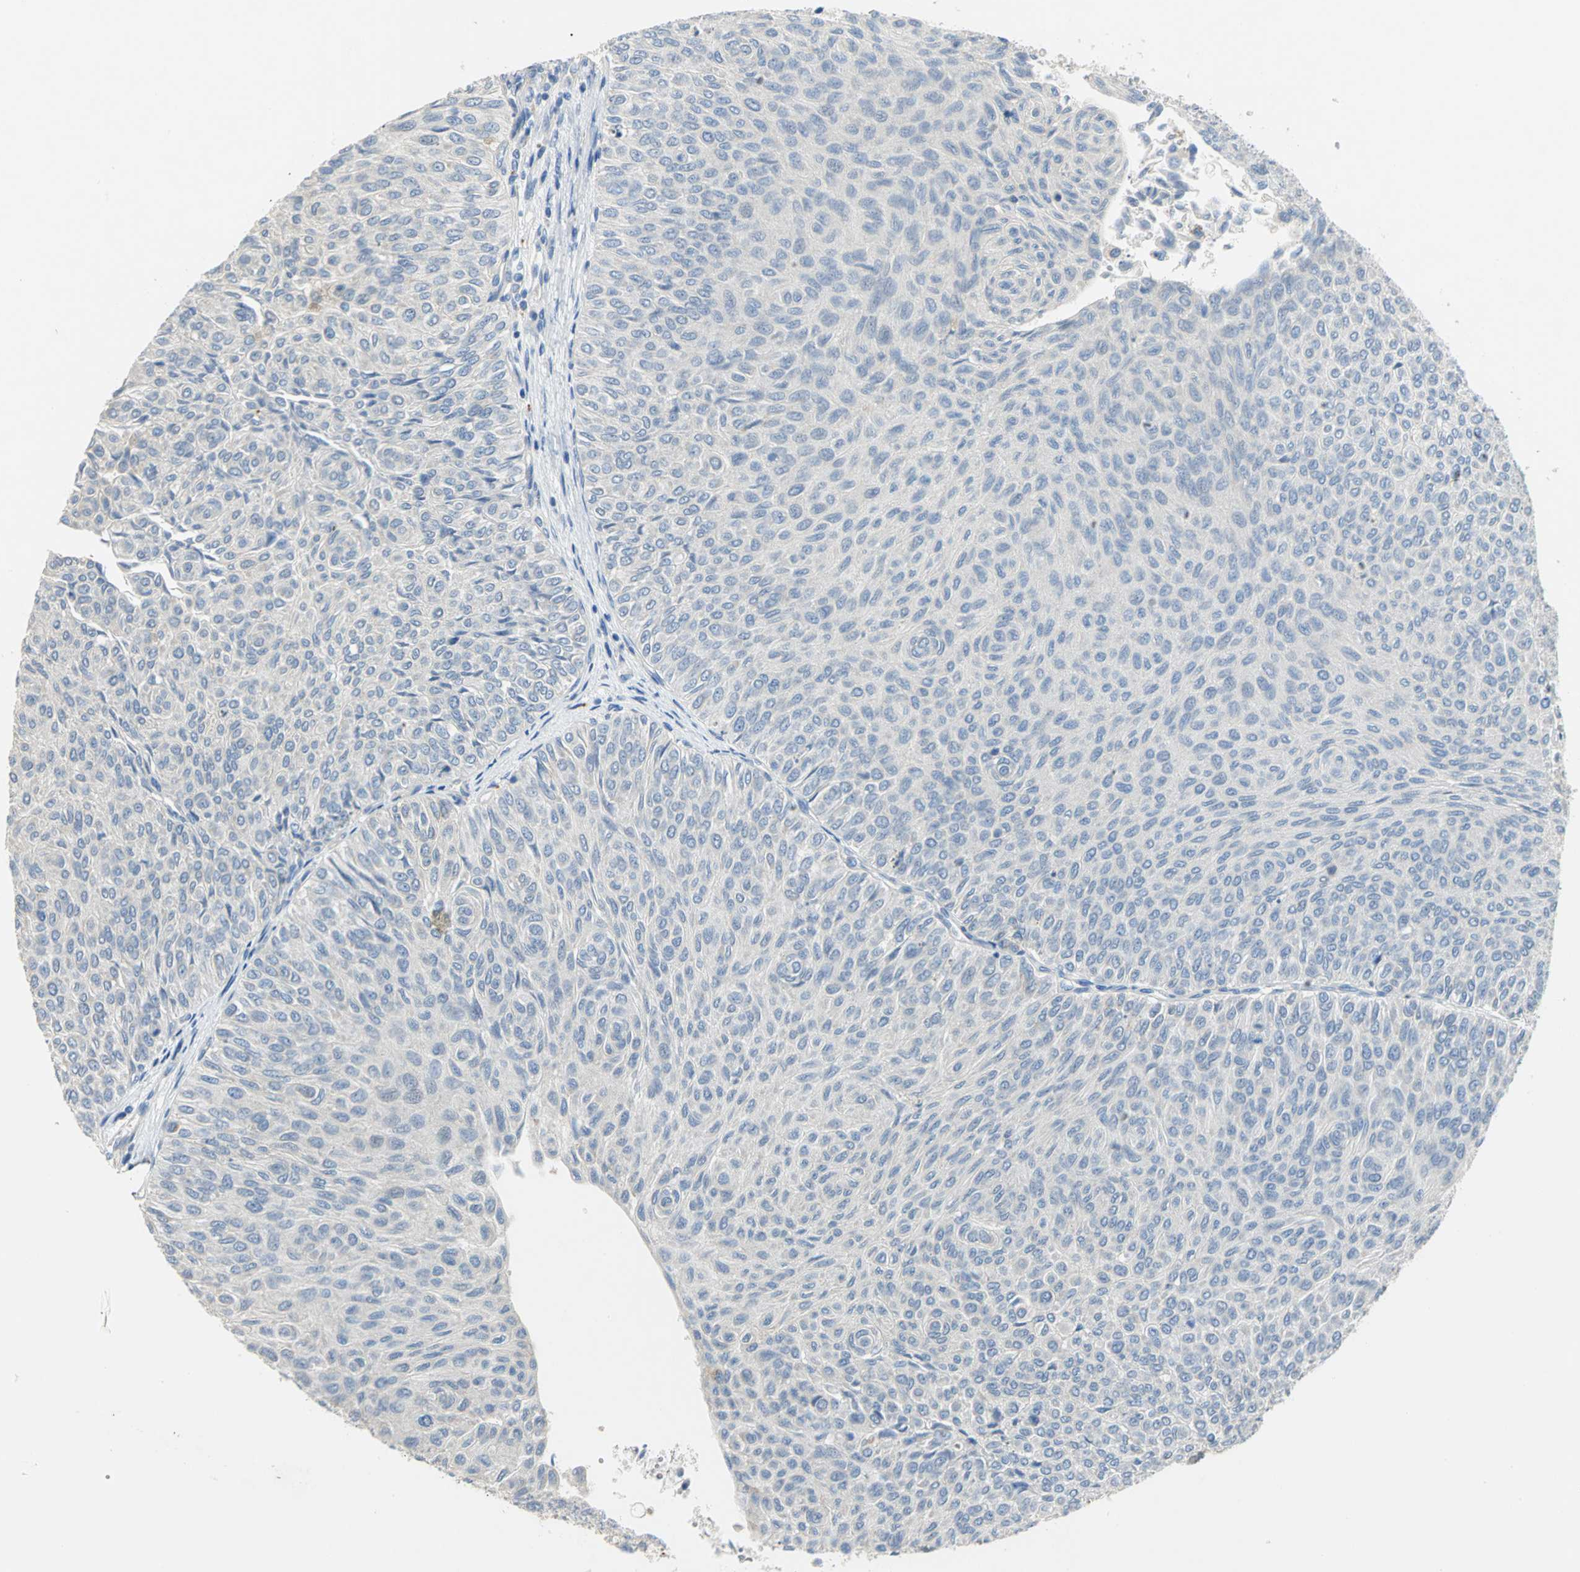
{"staining": {"intensity": "negative", "quantity": "none", "location": "none"}, "tissue": "urothelial cancer", "cell_type": "Tumor cells", "image_type": "cancer", "snomed": [{"axis": "morphology", "description": "Urothelial carcinoma, Low grade"}, {"axis": "topography", "description": "Urinary bladder"}], "caption": "This is a photomicrograph of immunohistochemistry (IHC) staining of low-grade urothelial carcinoma, which shows no staining in tumor cells. (Stains: DAB (3,3'-diaminobenzidine) immunohistochemistry with hematoxylin counter stain, Microscopy: brightfield microscopy at high magnification).", "gene": "IL17RB", "patient": {"sex": "male", "age": 78}}